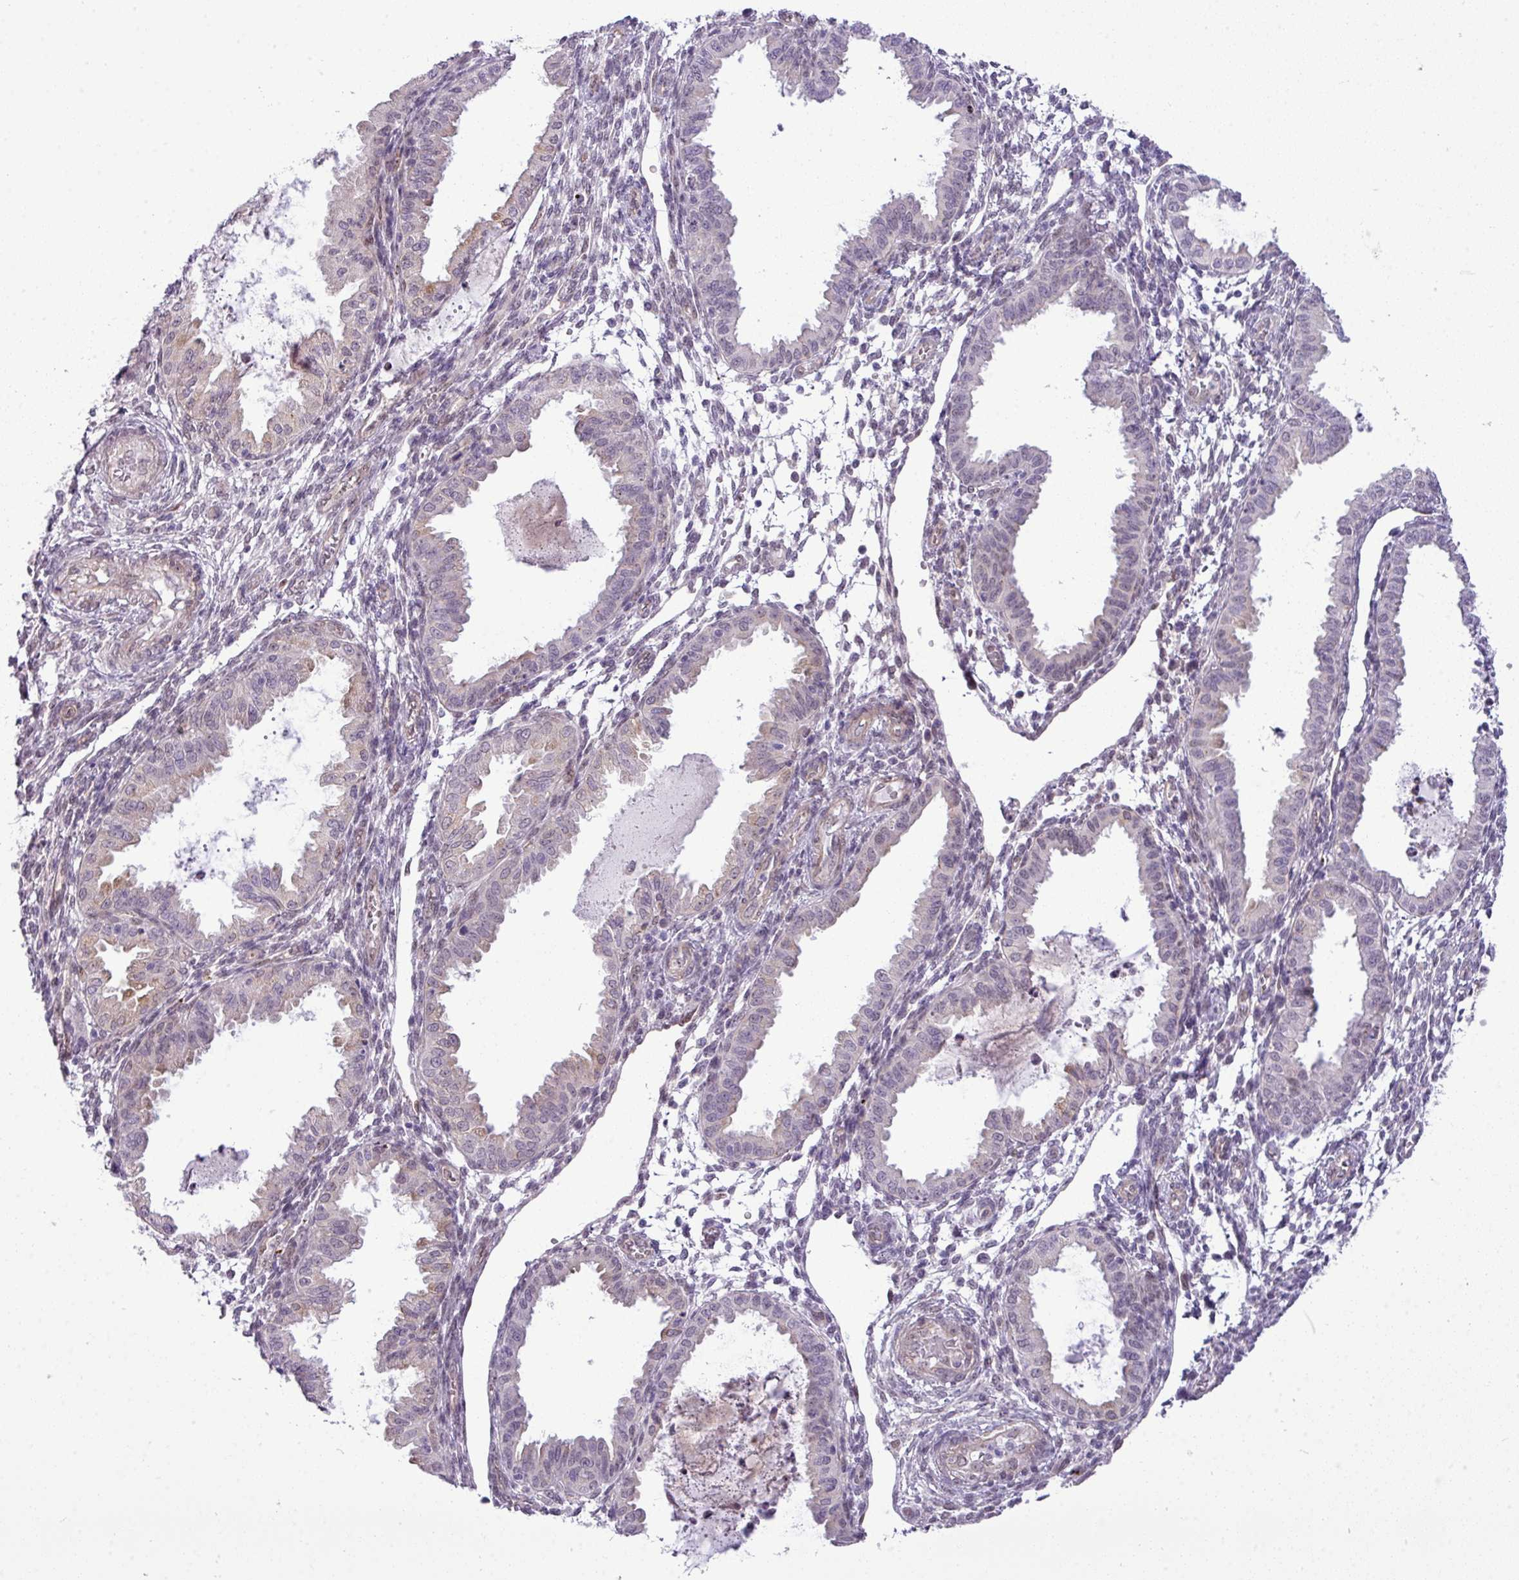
{"staining": {"intensity": "negative", "quantity": "none", "location": "none"}, "tissue": "endometrium", "cell_type": "Cells in endometrial stroma", "image_type": "normal", "snomed": [{"axis": "morphology", "description": "Normal tissue, NOS"}, {"axis": "topography", "description": "Endometrium"}], "caption": "Cells in endometrial stroma show no significant positivity in normal endometrium.", "gene": "MAK16", "patient": {"sex": "female", "age": 33}}